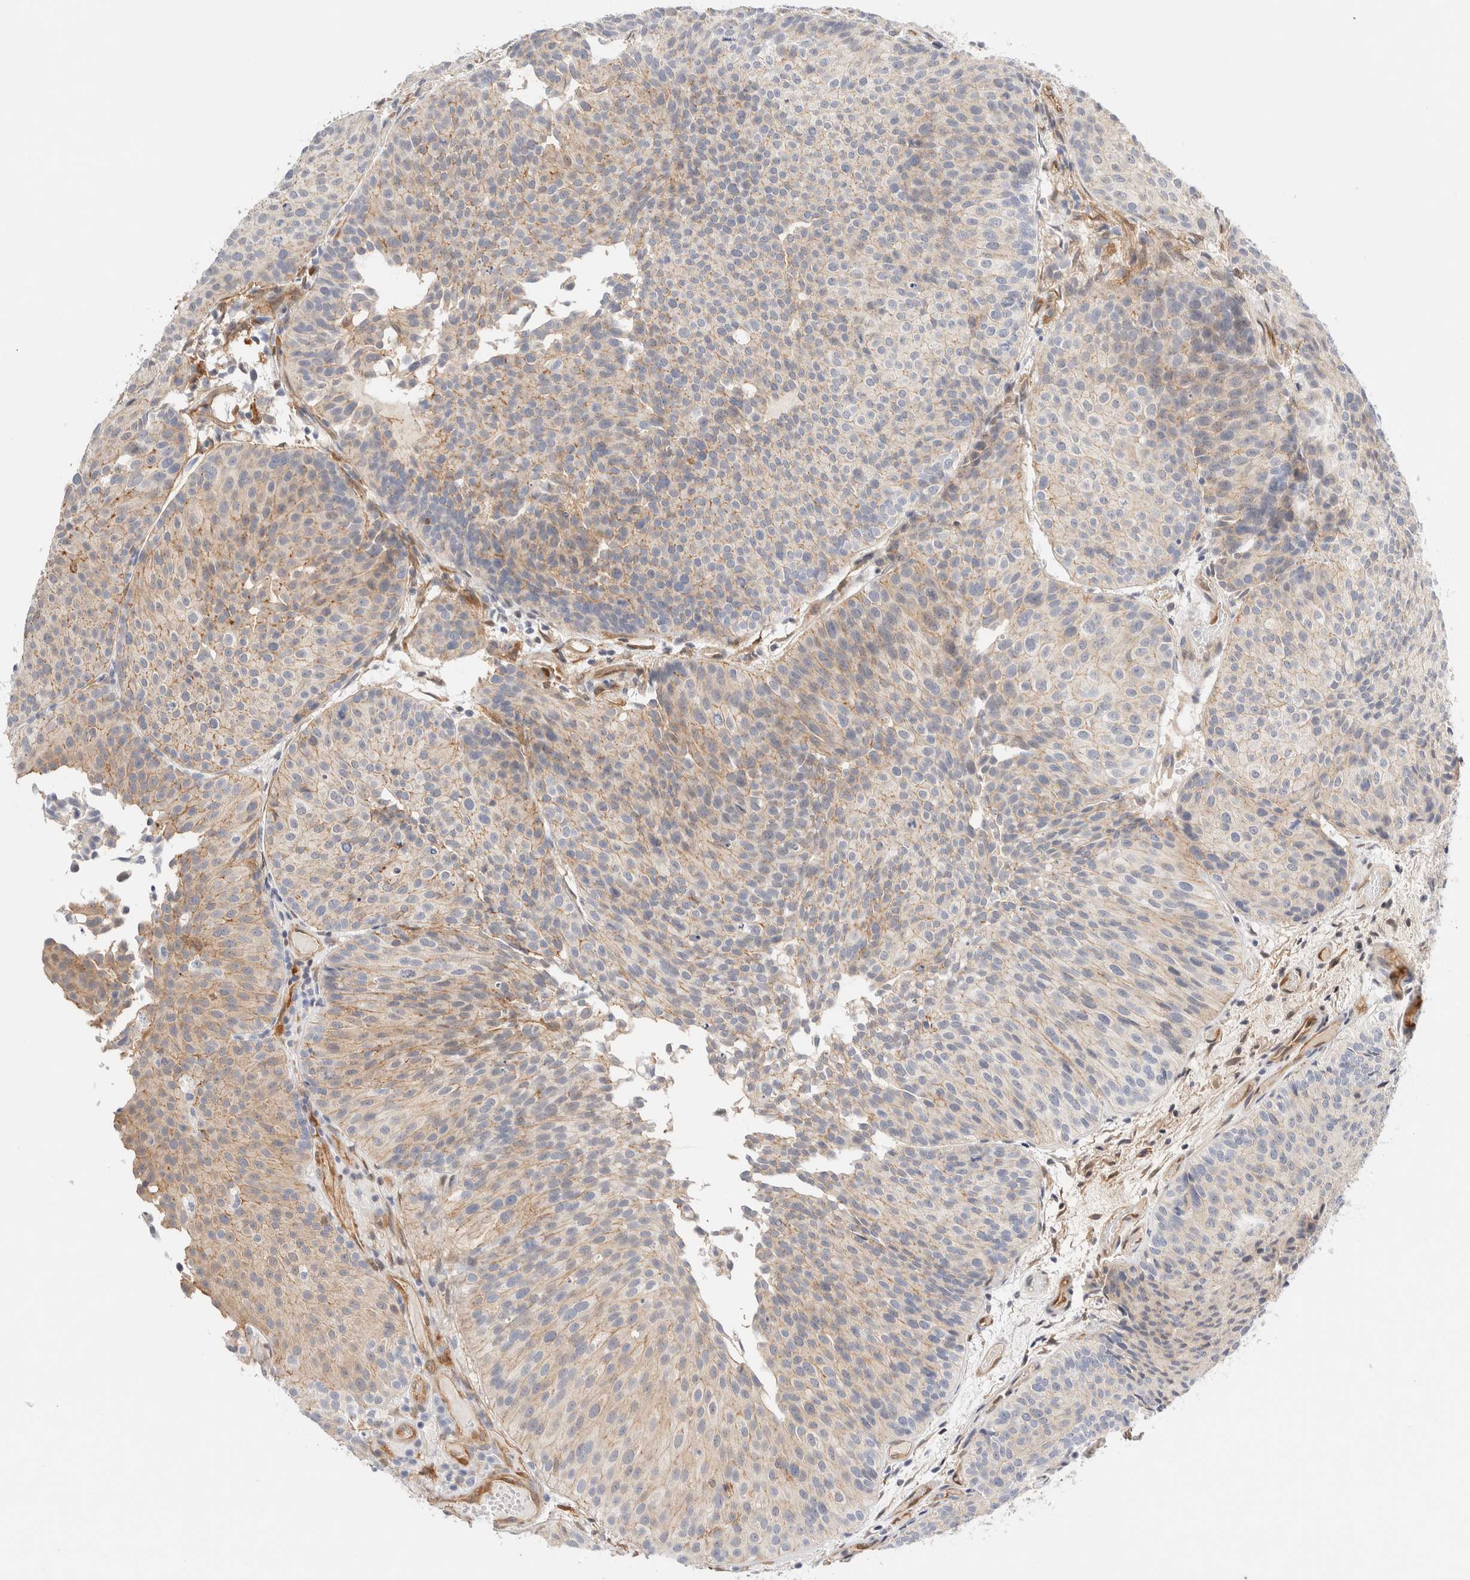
{"staining": {"intensity": "weak", "quantity": "25%-75%", "location": "cytoplasmic/membranous"}, "tissue": "urothelial cancer", "cell_type": "Tumor cells", "image_type": "cancer", "snomed": [{"axis": "morphology", "description": "Urothelial carcinoma, Low grade"}, {"axis": "topography", "description": "Urinary bladder"}], "caption": "IHC image of human urothelial carcinoma (low-grade) stained for a protein (brown), which exhibits low levels of weak cytoplasmic/membranous positivity in about 25%-75% of tumor cells.", "gene": "LMCD1", "patient": {"sex": "male", "age": 86}}